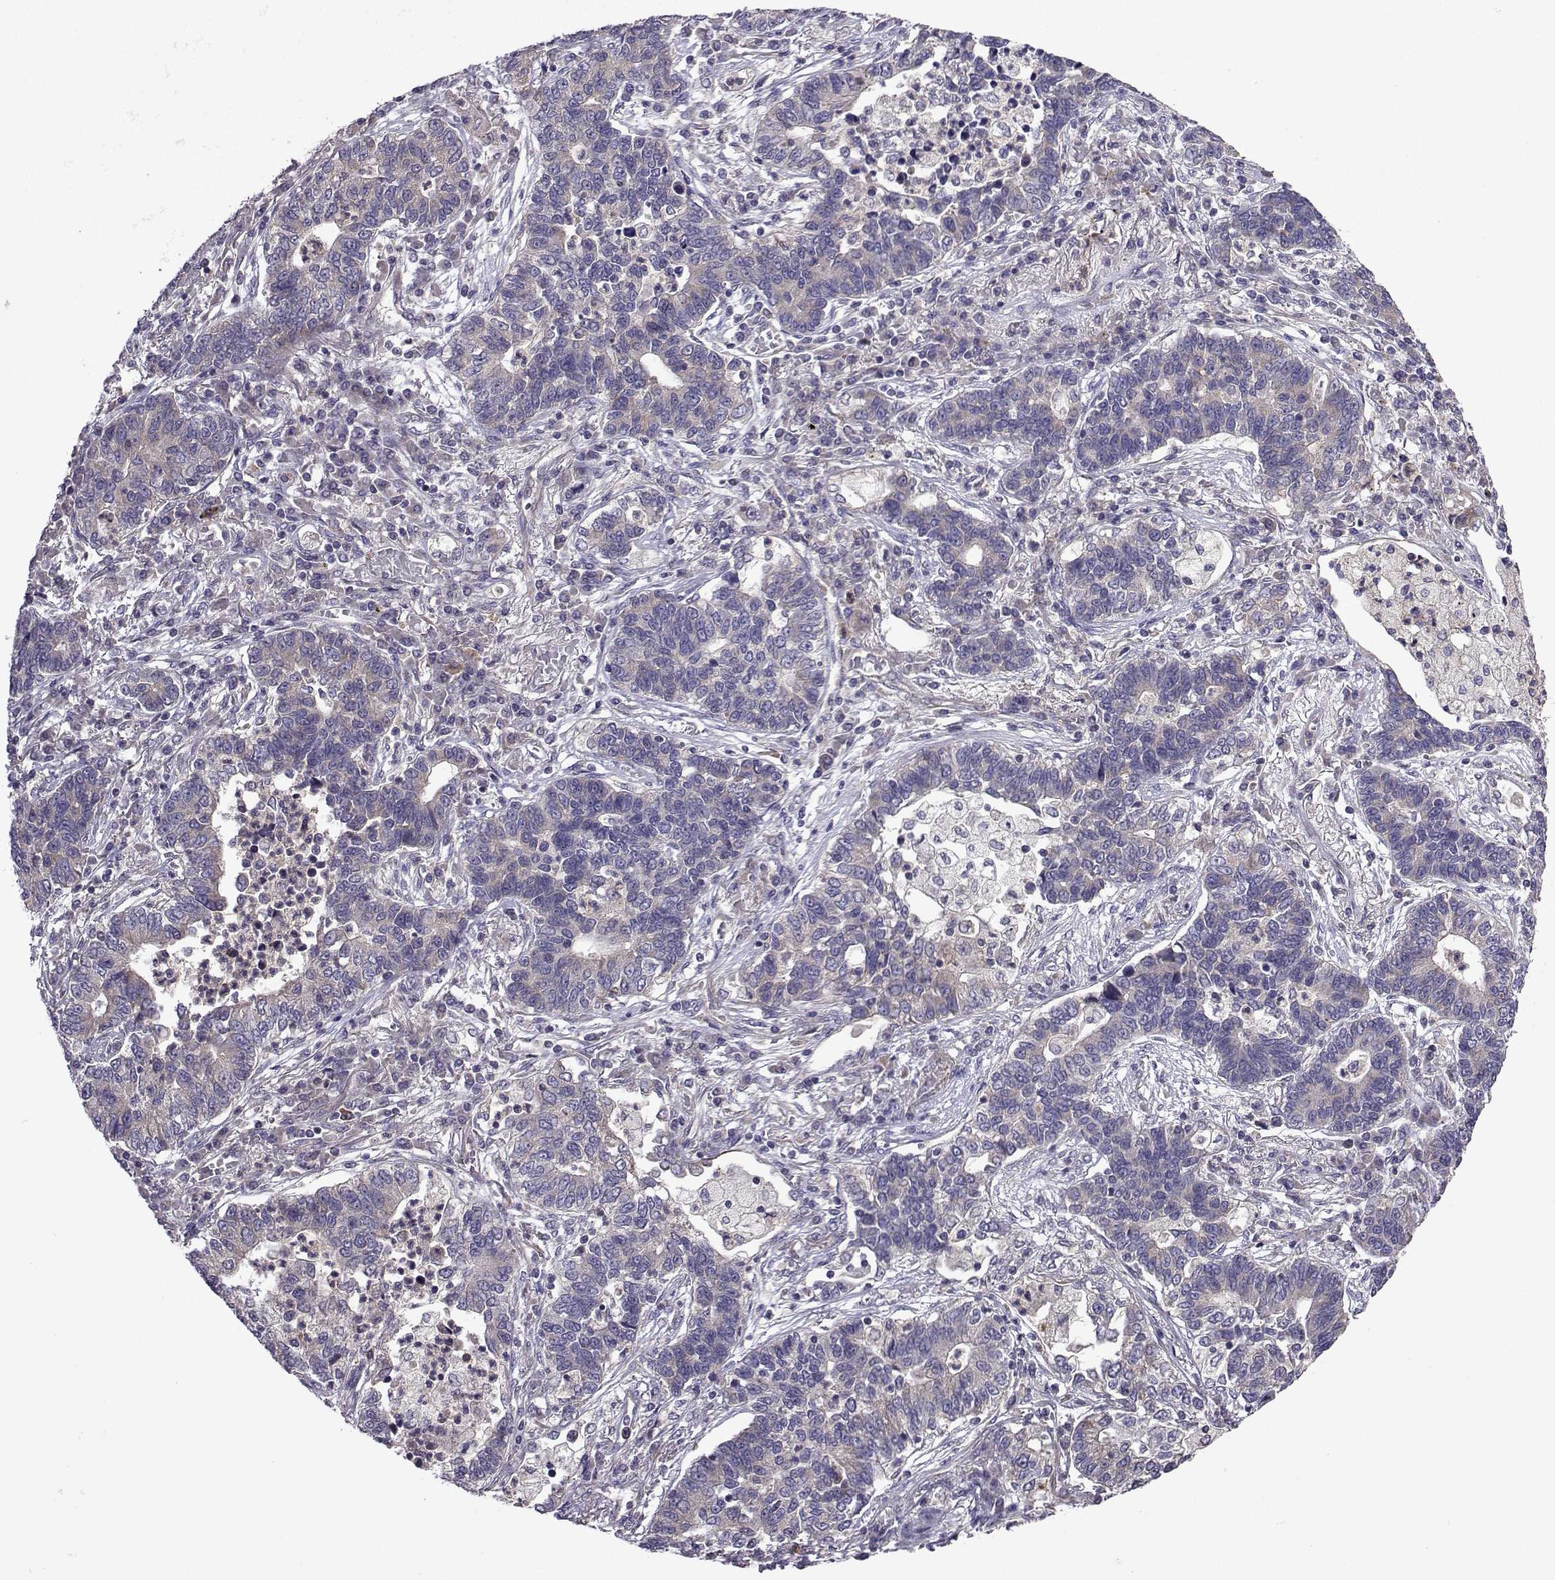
{"staining": {"intensity": "weak", "quantity": "<25%", "location": "cytoplasmic/membranous"}, "tissue": "lung cancer", "cell_type": "Tumor cells", "image_type": "cancer", "snomed": [{"axis": "morphology", "description": "Adenocarcinoma, NOS"}, {"axis": "topography", "description": "Lung"}], "caption": "Lung cancer (adenocarcinoma) was stained to show a protein in brown. There is no significant staining in tumor cells.", "gene": "STXBP5", "patient": {"sex": "female", "age": 57}}